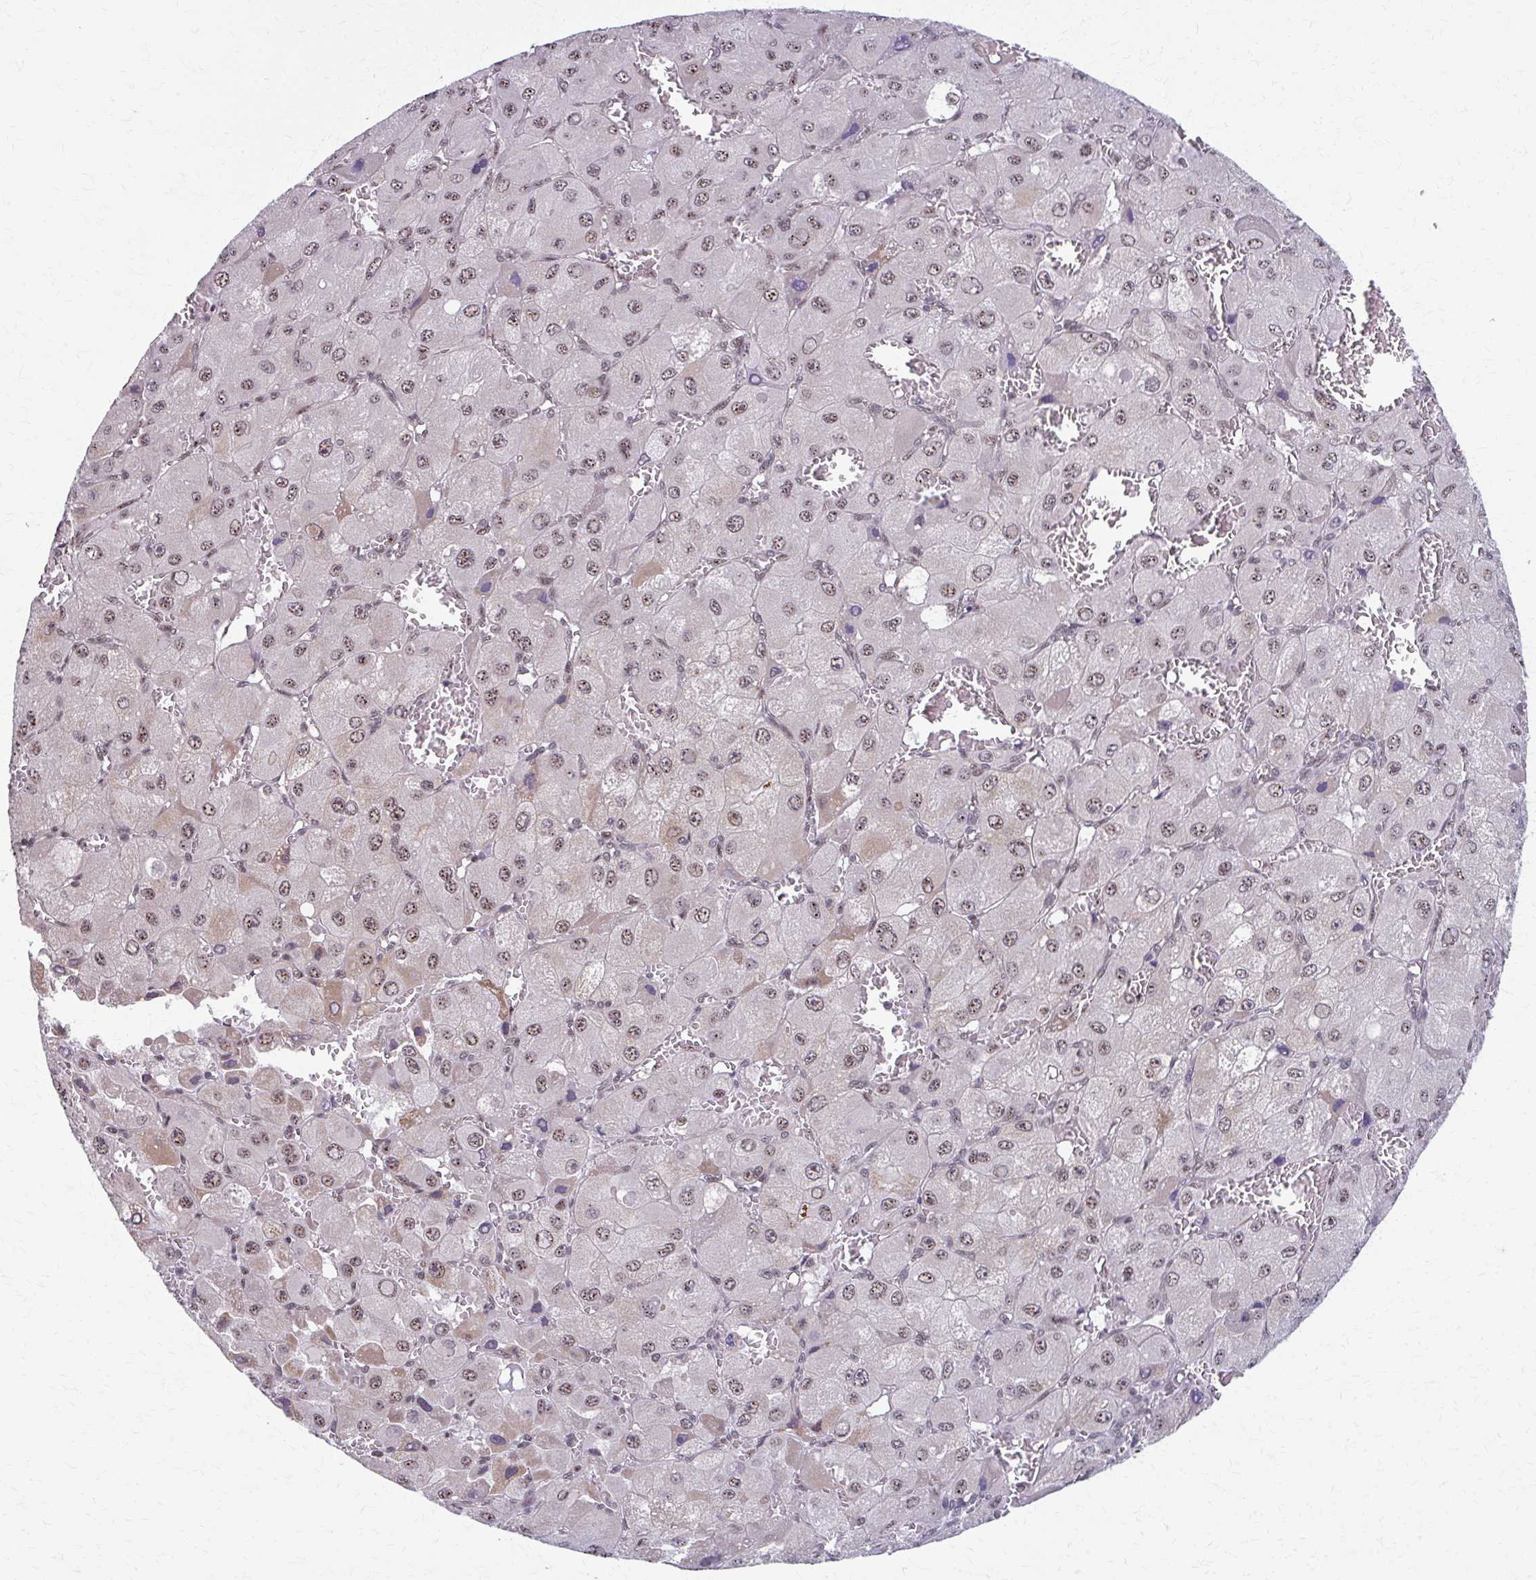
{"staining": {"intensity": "weak", "quantity": ">75%", "location": "nuclear"}, "tissue": "liver cancer", "cell_type": "Tumor cells", "image_type": "cancer", "snomed": [{"axis": "morphology", "description": "Carcinoma, Hepatocellular, NOS"}, {"axis": "topography", "description": "Liver"}], "caption": "Protein expression analysis of human liver hepatocellular carcinoma reveals weak nuclear staining in approximately >75% of tumor cells.", "gene": "SETBP1", "patient": {"sex": "male", "age": 27}}